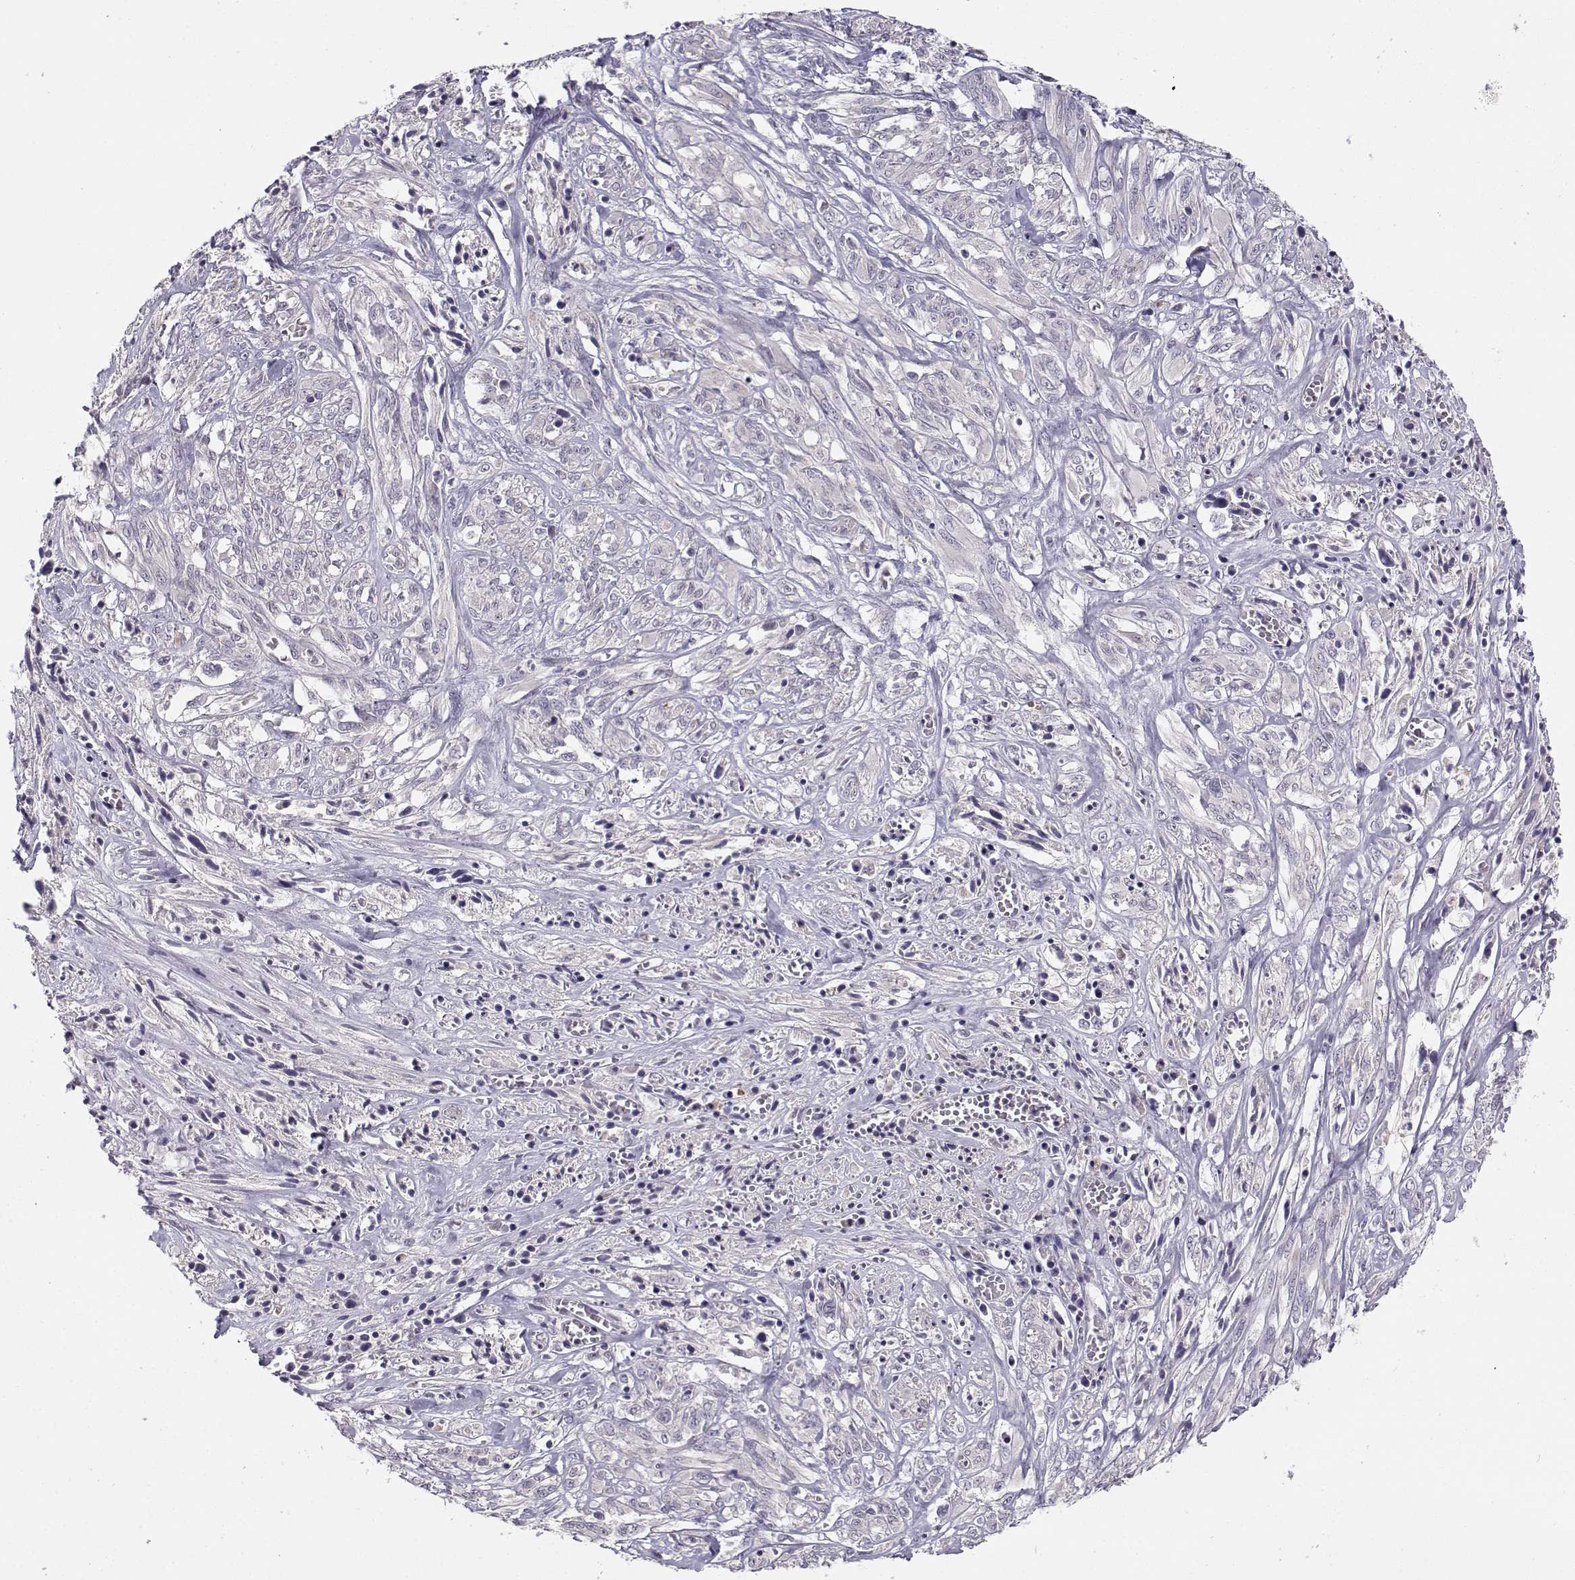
{"staining": {"intensity": "negative", "quantity": "none", "location": "none"}, "tissue": "melanoma", "cell_type": "Tumor cells", "image_type": "cancer", "snomed": [{"axis": "morphology", "description": "Malignant melanoma, NOS"}, {"axis": "topography", "description": "Skin"}], "caption": "This is a photomicrograph of immunohistochemistry staining of melanoma, which shows no positivity in tumor cells.", "gene": "TMEM145", "patient": {"sex": "female", "age": 91}}